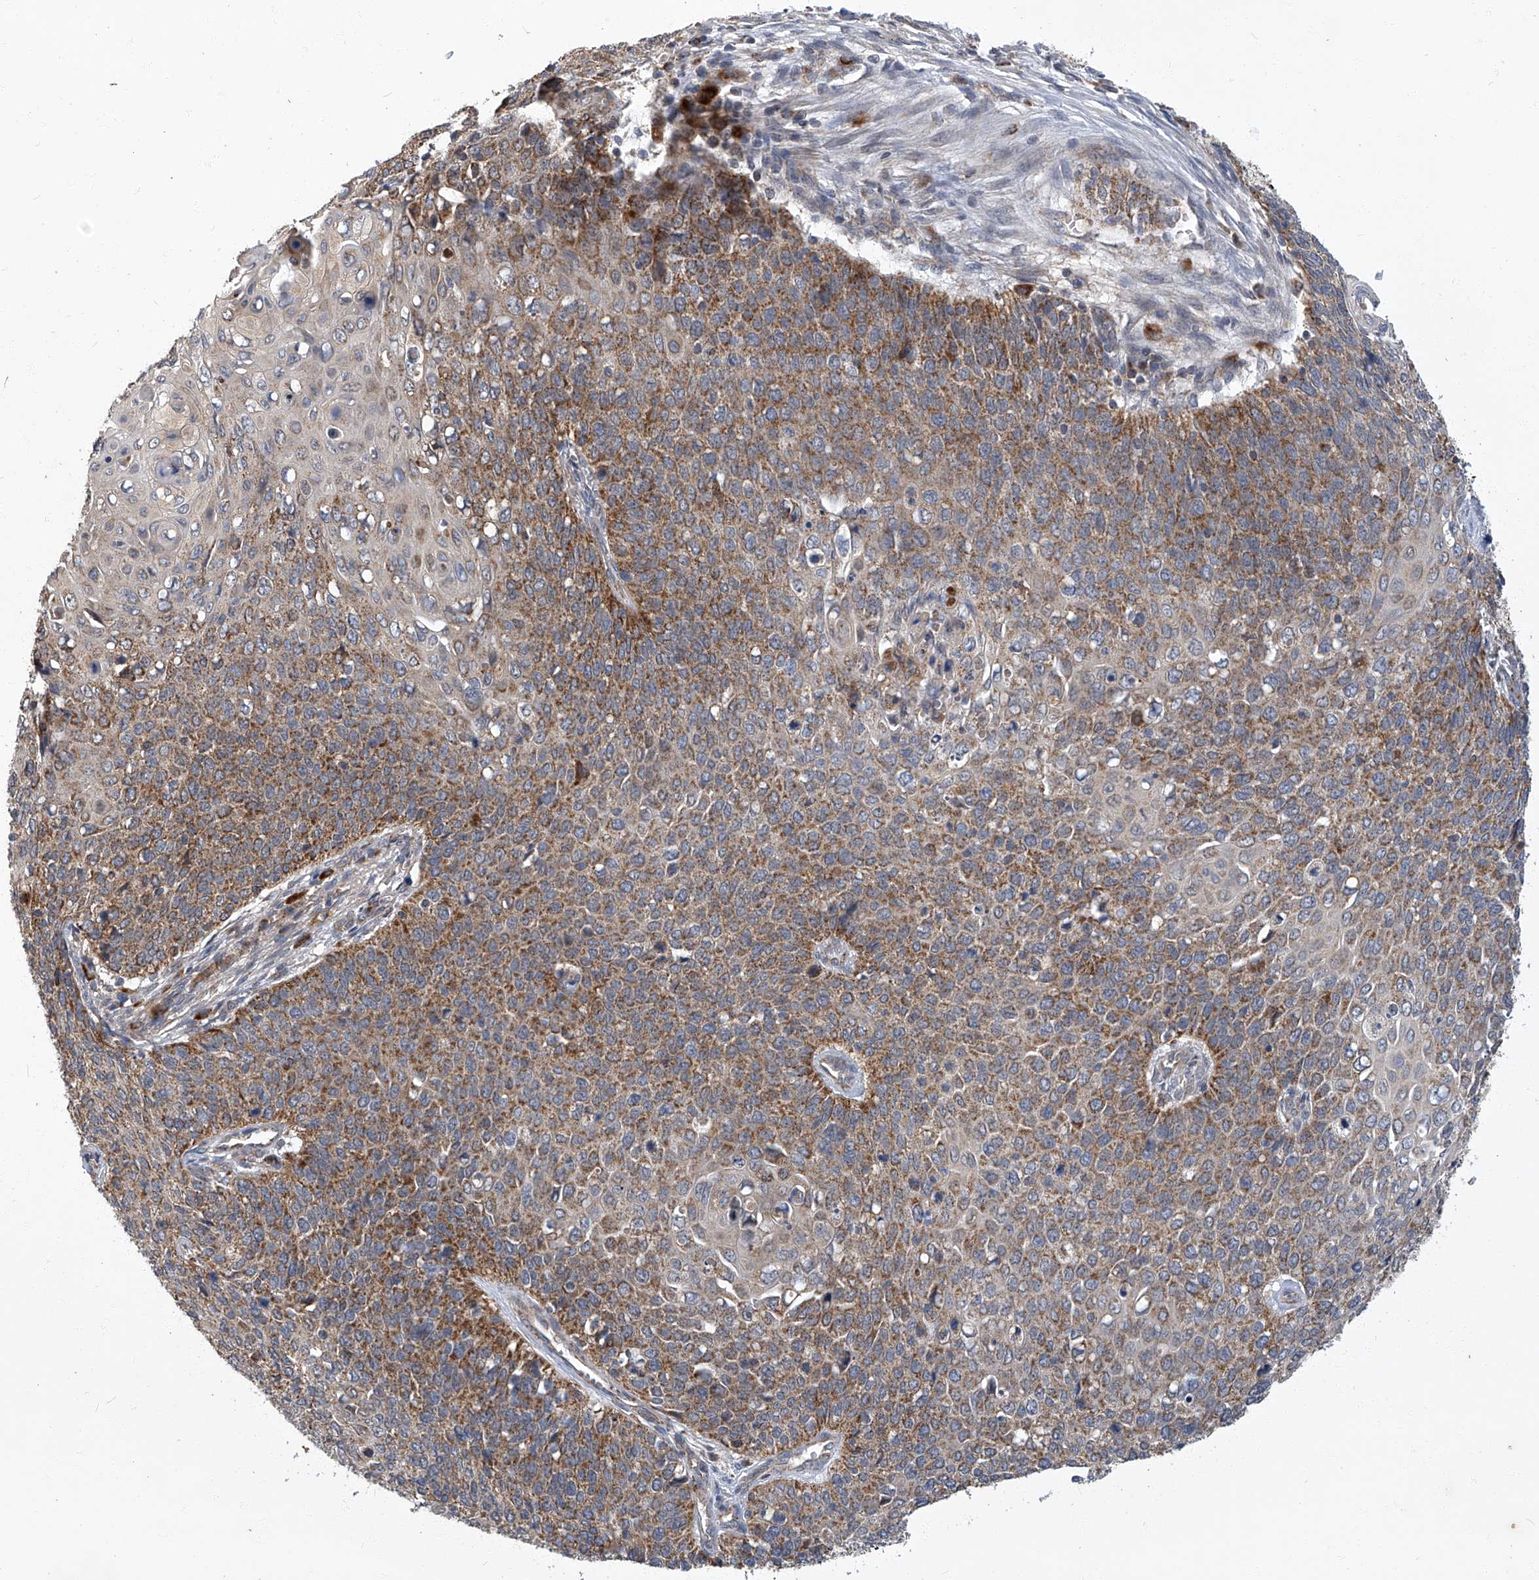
{"staining": {"intensity": "moderate", "quantity": ">75%", "location": "cytoplasmic/membranous"}, "tissue": "cervical cancer", "cell_type": "Tumor cells", "image_type": "cancer", "snomed": [{"axis": "morphology", "description": "Squamous cell carcinoma, NOS"}, {"axis": "topography", "description": "Cervix"}], "caption": "Protein analysis of squamous cell carcinoma (cervical) tissue demonstrates moderate cytoplasmic/membranous positivity in approximately >75% of tumor cells.", "gene": "TNFRSF13B", "patient": {"sex": "female", "age": 39}}